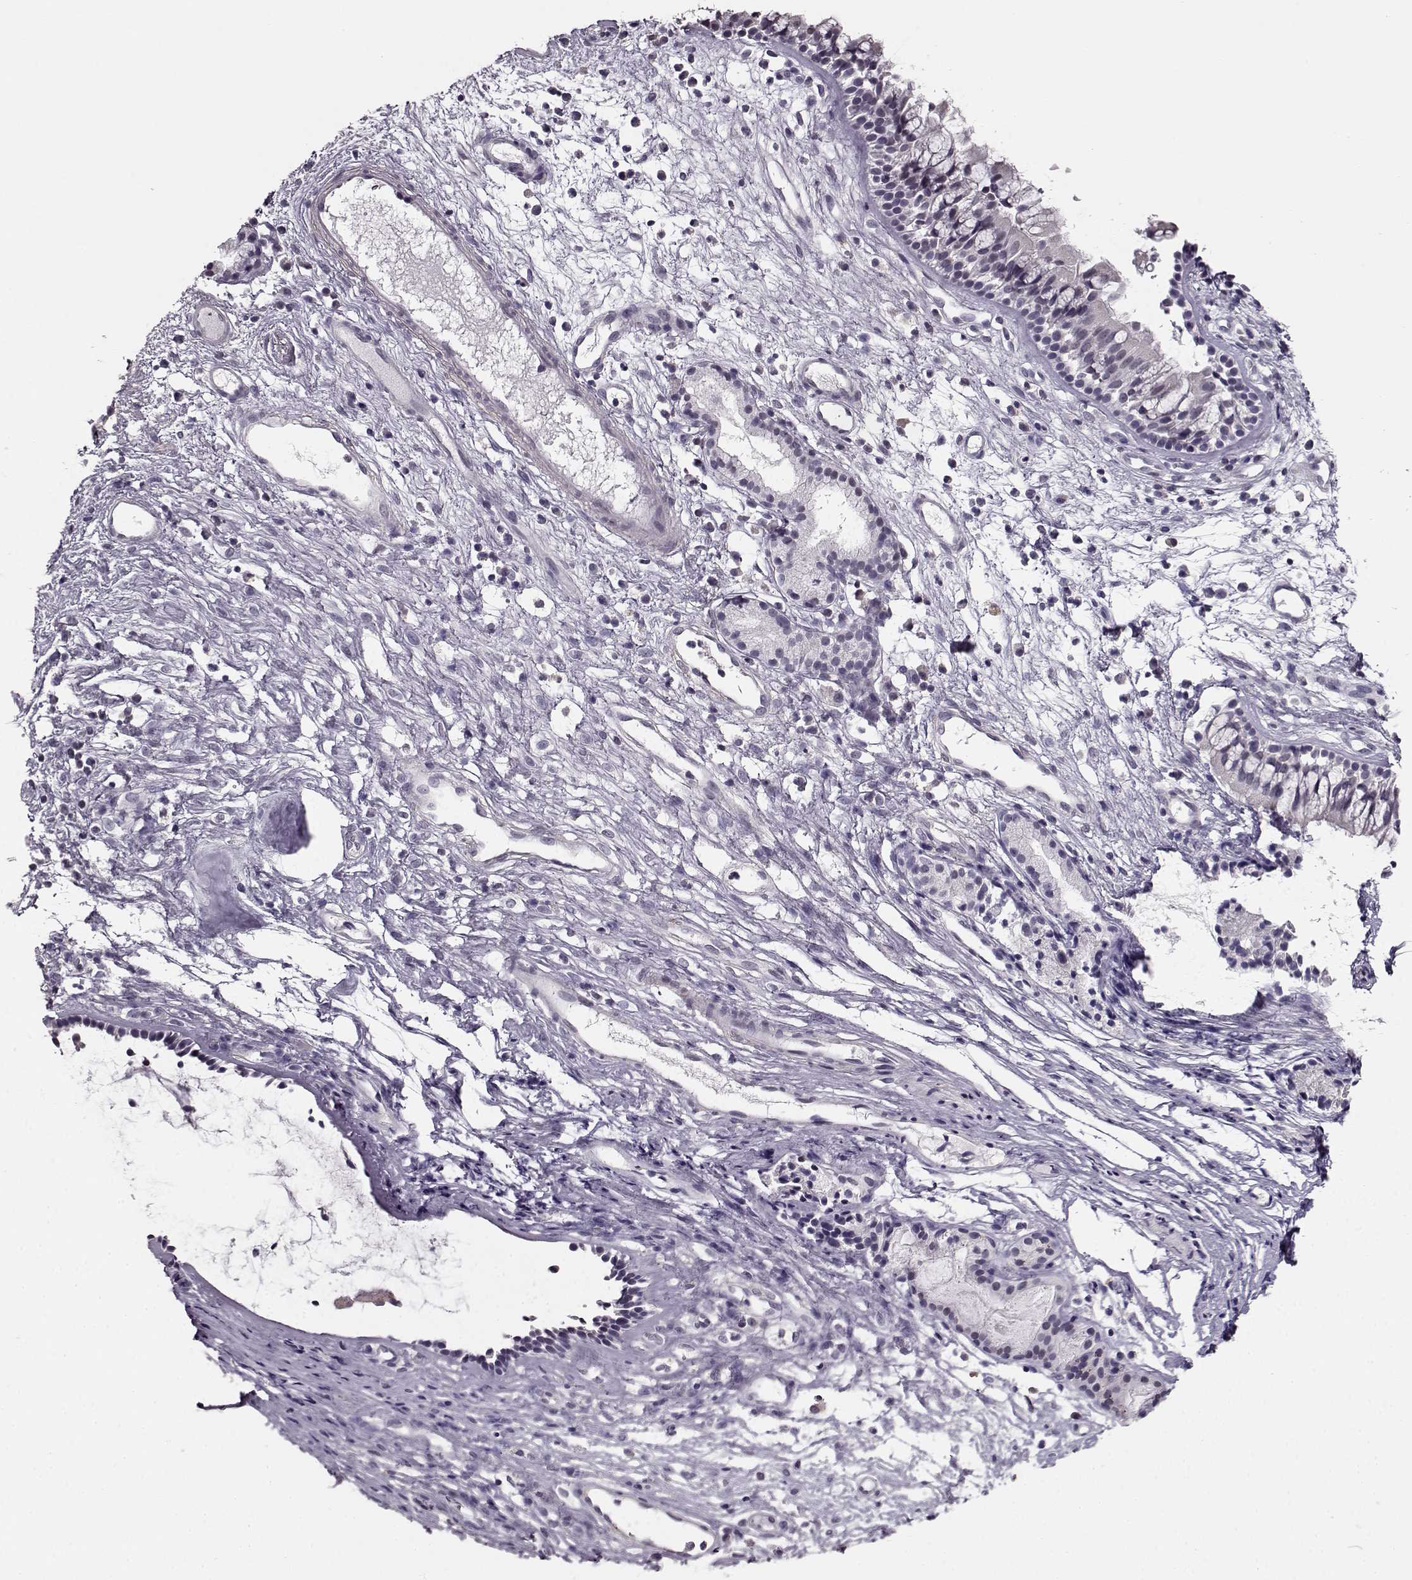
{"staining": {"intensity": "negative", "quantity": "none", "location": "none"}, "tissue": "nasopharynx", "cell_type": "Respiratory epithelial cells", "image_type": "normal", "snomed": [{"axis": "morphology", "description": "Normal tissue, NOS"}, {"axis": "topography", "description": "Nasopharynx"}], "caption": "IHC micrograph of unremarkable nasopharynx stained for a protein (brown), which shows no positivity in respiratory epithelial cells.", "gene": "RP1L1", "patient": {"sex": "male", "age": 77}}